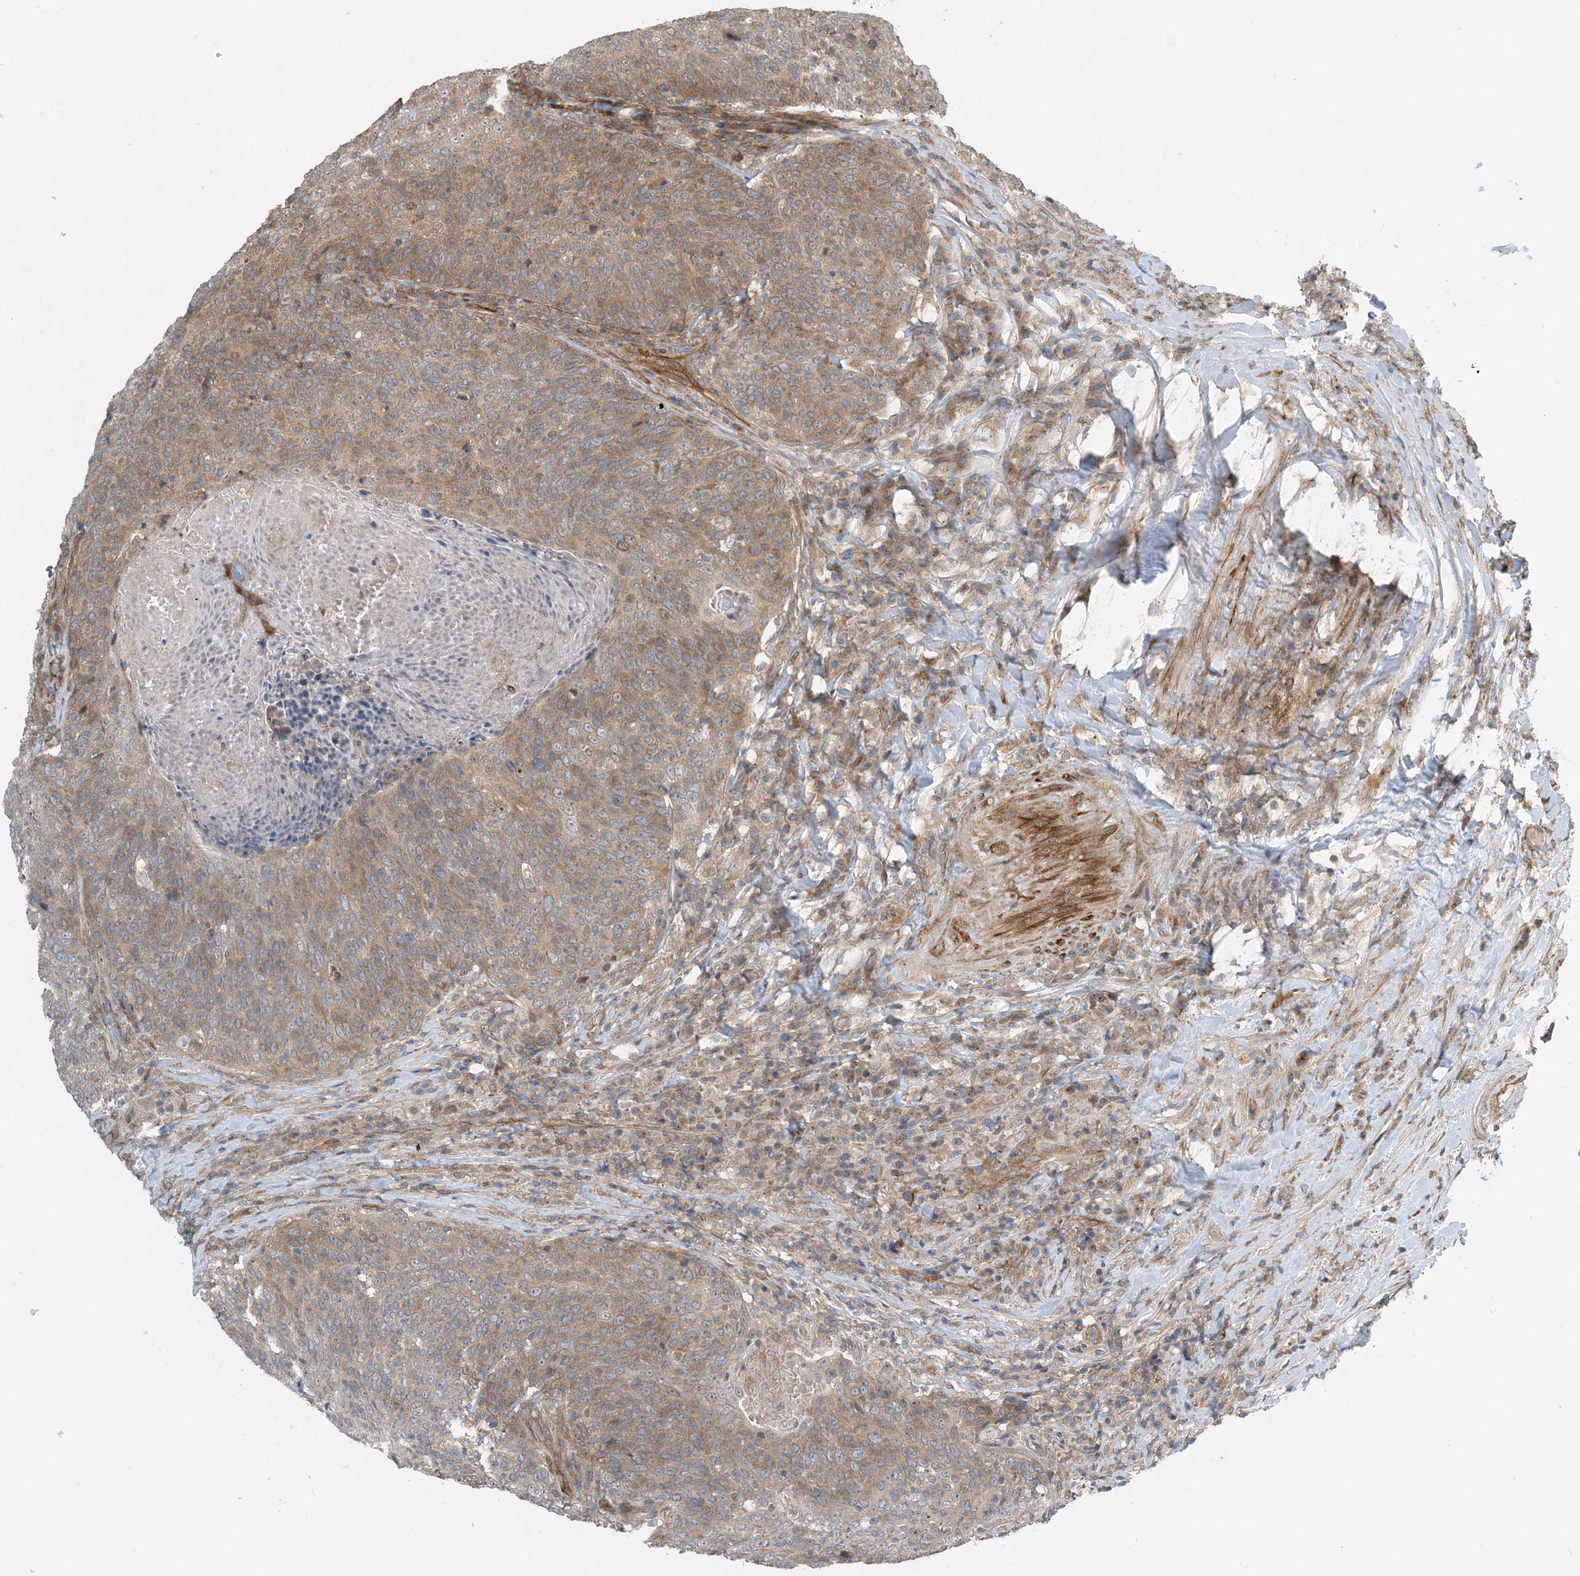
{"staining": {"intensity": "moderate", "quantity": ">75%", "location": "cytoplasmic/membranous"}, "tissue": "head and neck cancer", "cell_type": "Tumor cells", "image_type": "cancer", "snomed": [{"axis": "morphology", "description": "Squamous cell carcinoma, NOS"}, {"axis": "morphology", "description": "Squamous cell carcinoma, metastatic, NOS"}, {"axis": "topography", "description": "Lymph node"}, {"axis": "topography", "description": "Head-Neck"}], "caption": "Protein staining by IHC demonstrates moderate cytoplasmic/membranous positivity in approximately >75% of tumor cells in head and neck cancer (squamous cell carcinoma). The staining was performed using DAB, with brown indicating positive protein expression. Nuclei are stained blue with hematoxylin.", "gene": "ZBTB3", "patient": {"sex": "male", "age": 62}}